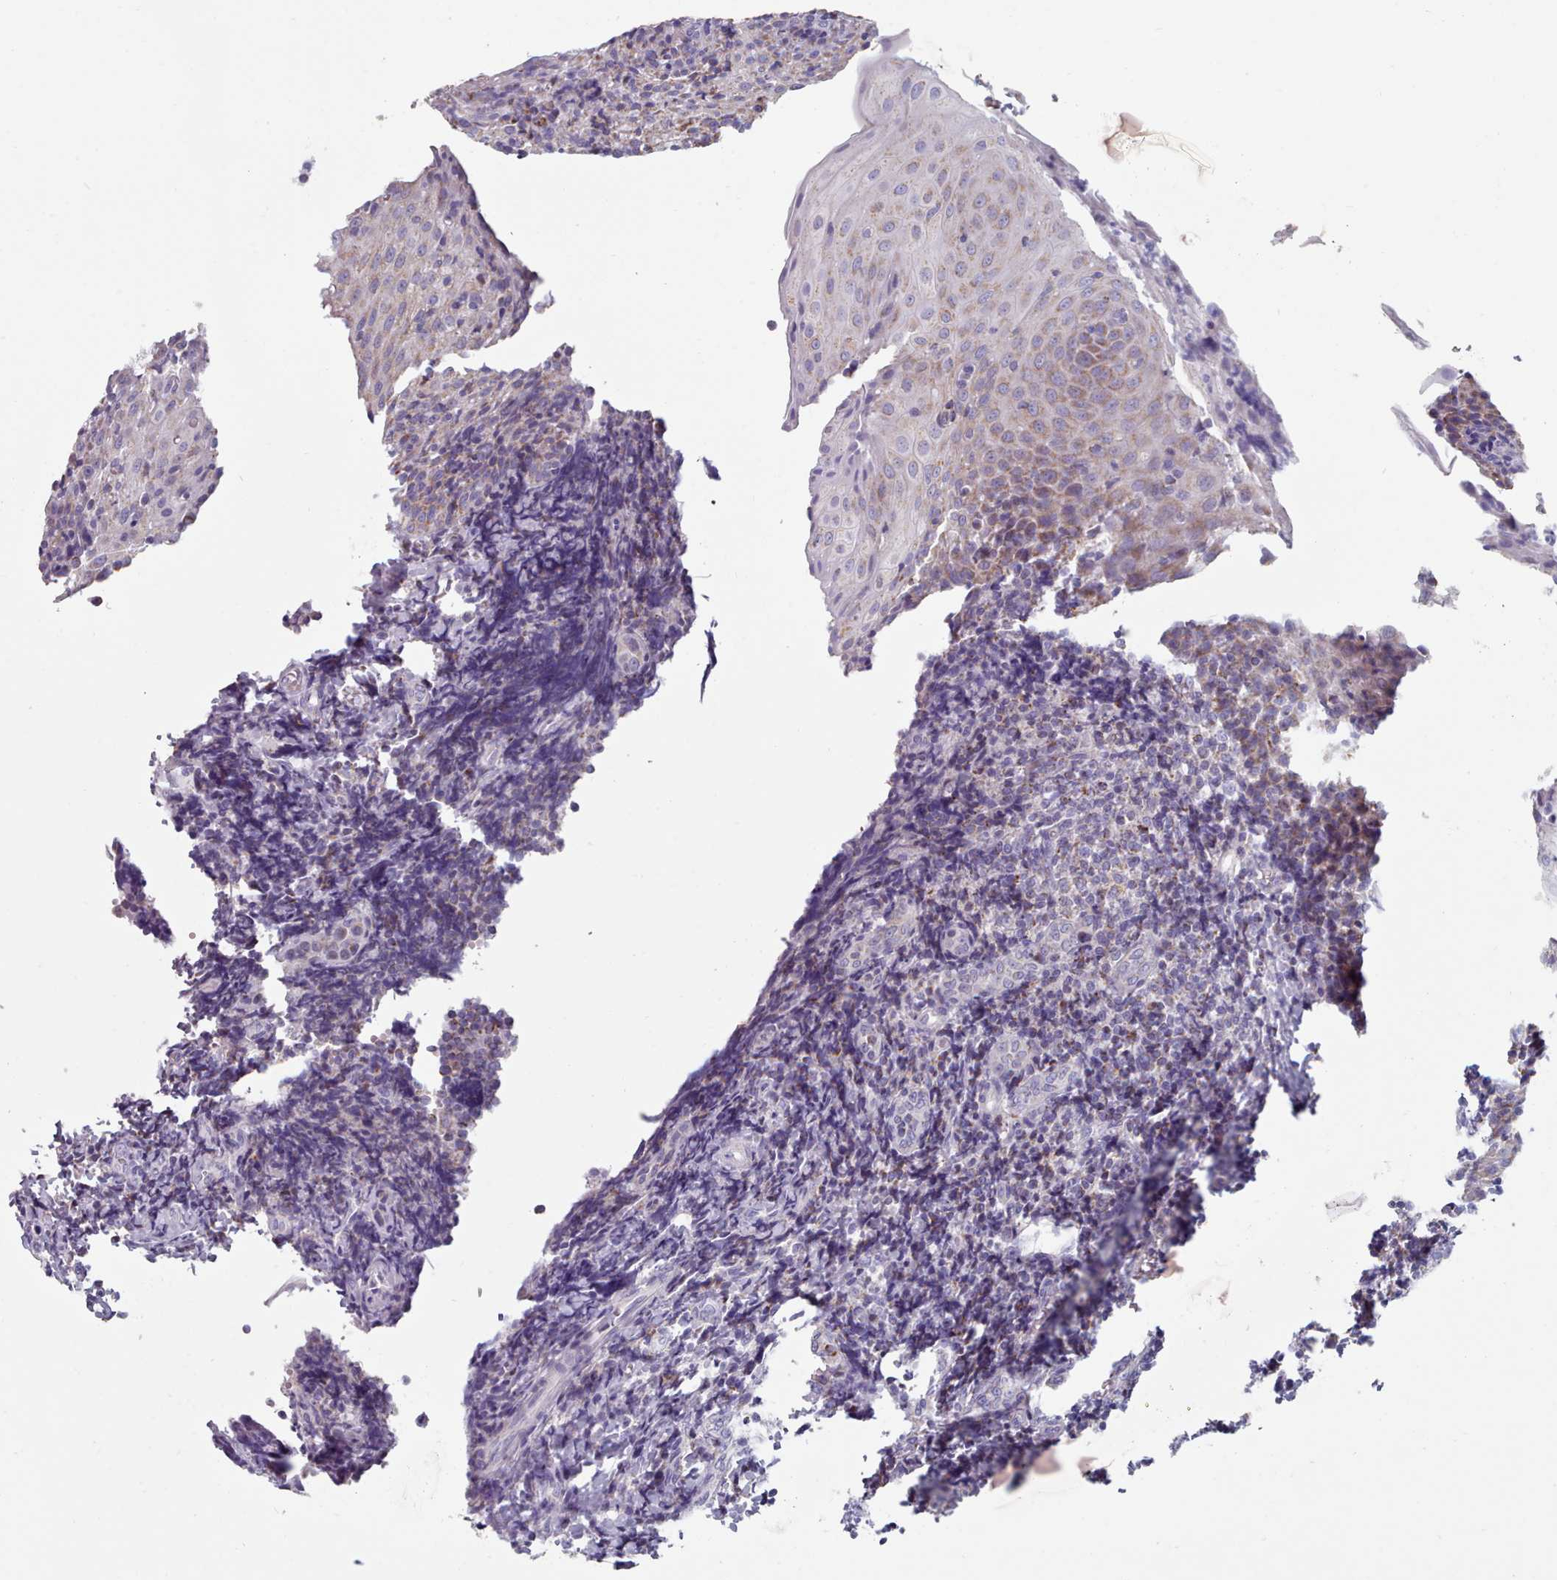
{"staining": {"intensity": "weak", "quantity": "25%-75%", "location": "cytoplasmic/membranous"}, "tissue": "tonsil", "cell_type": "Germinal center cells", "image_type": "normal", "snomed": [{"axis": "morphology", "description": "Normal tissue, NOS"}, {"axis": "topography", "description": "Tonsil"}], "caption": "IHC (DAB (3,3'-diaminobenzidine)) staining of benign human tonsil demonstrates weak cytoplasmic/membranous protein positivity in approximately 25%-75% of germinal center cells.", "gene": "HAO1", "patient": {"sex": "female", "age": 19}}